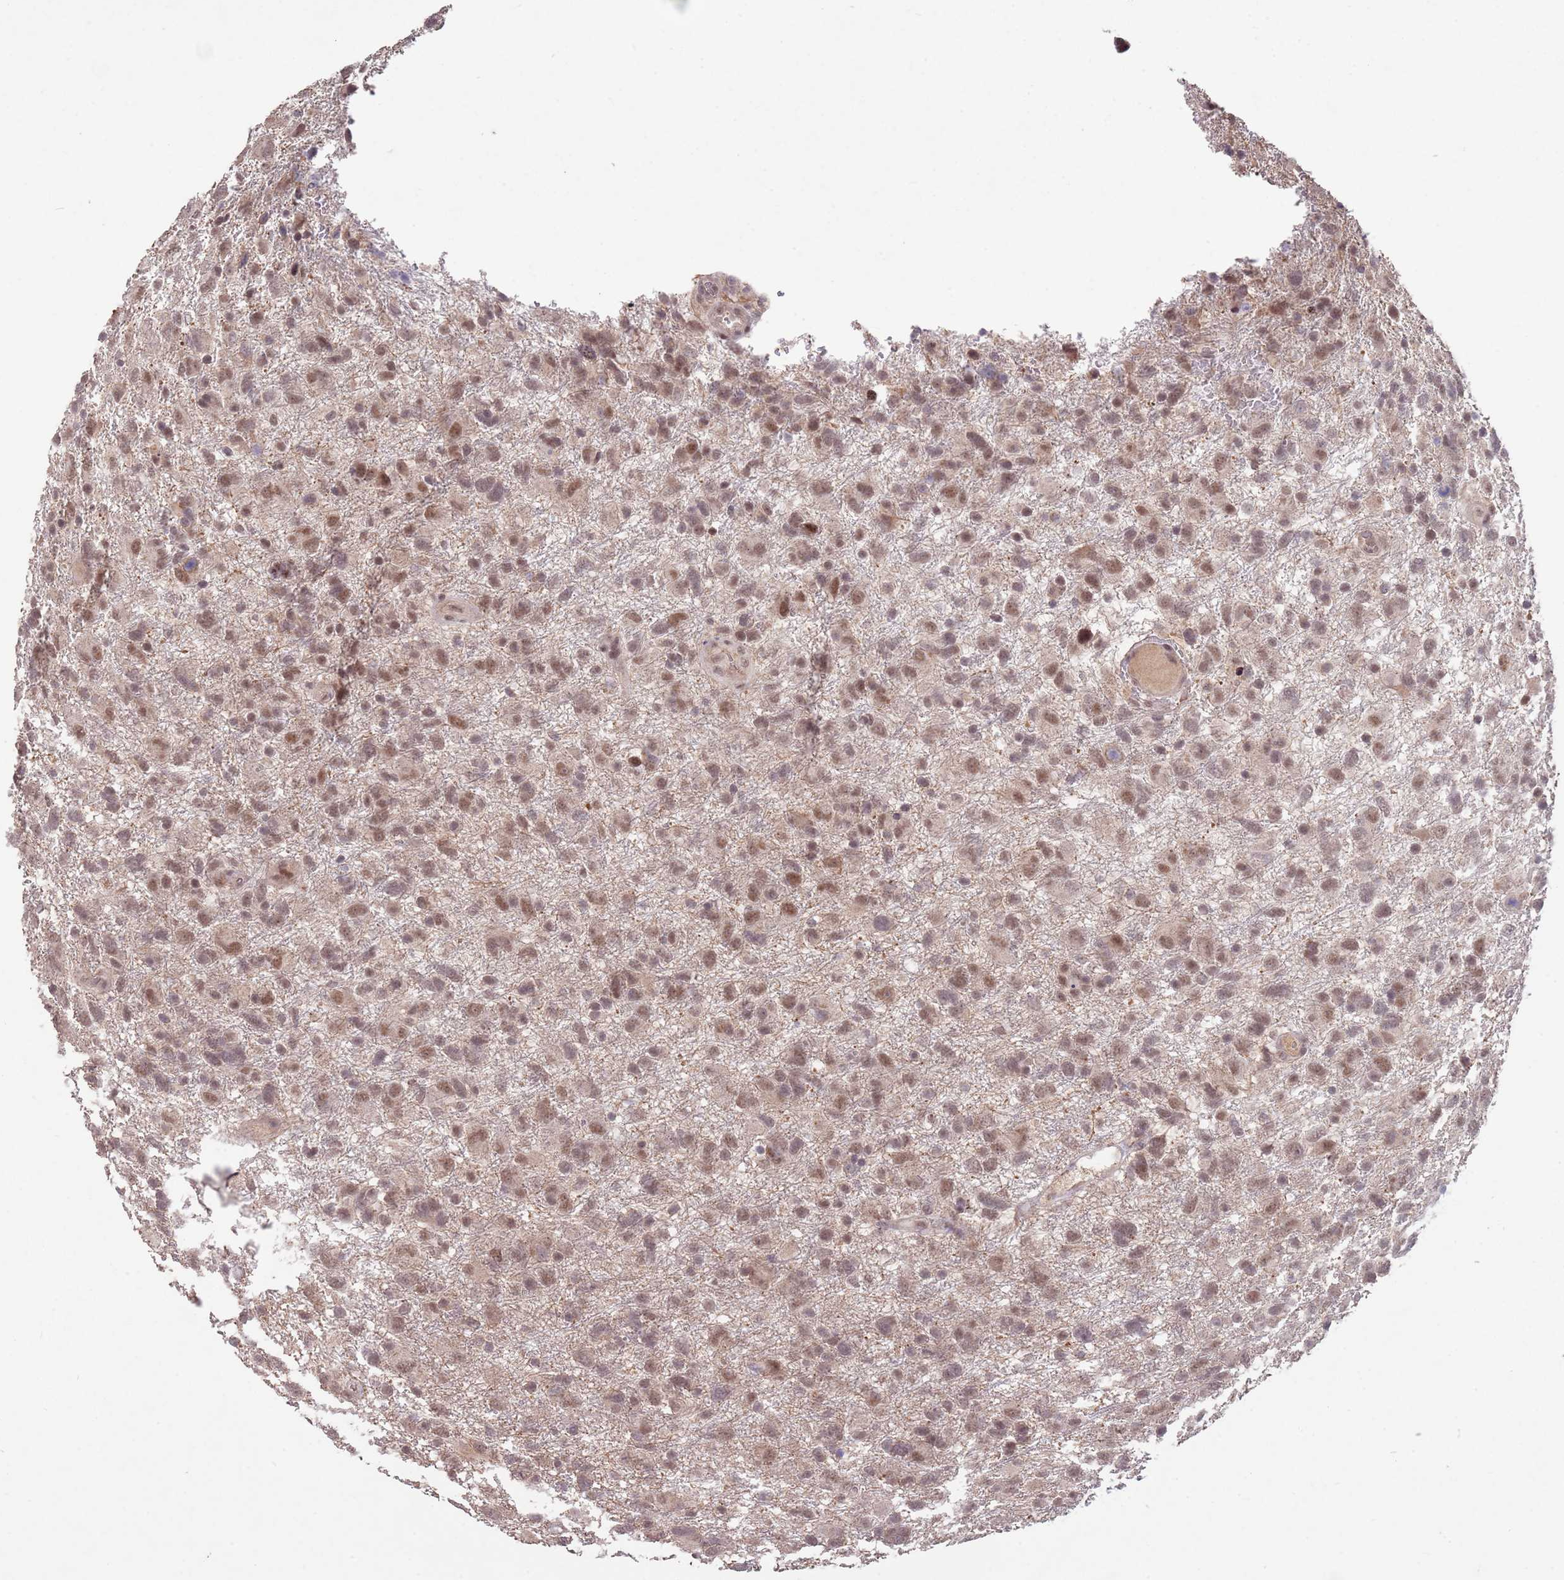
{"staining": {"intensity": "moderate", "quantity": ">75%", "location": "nuclear"}, "tissue": "glioma", "cell_type": "Tumor cells", "image_type": "cancer", "snomed": [{"axis": "morphology", "description": "Glioma, malignant, High grade"}, {"axis": "topography", "description": "Brain"}], "caption": "High-grade glioma (malignant) stained for a protein (brown) demonstrates moderate nuclear positive expression in about >75% of tumor cells.", "gene": "MEI1", "patient": {"sex": "male", "age": 61}}